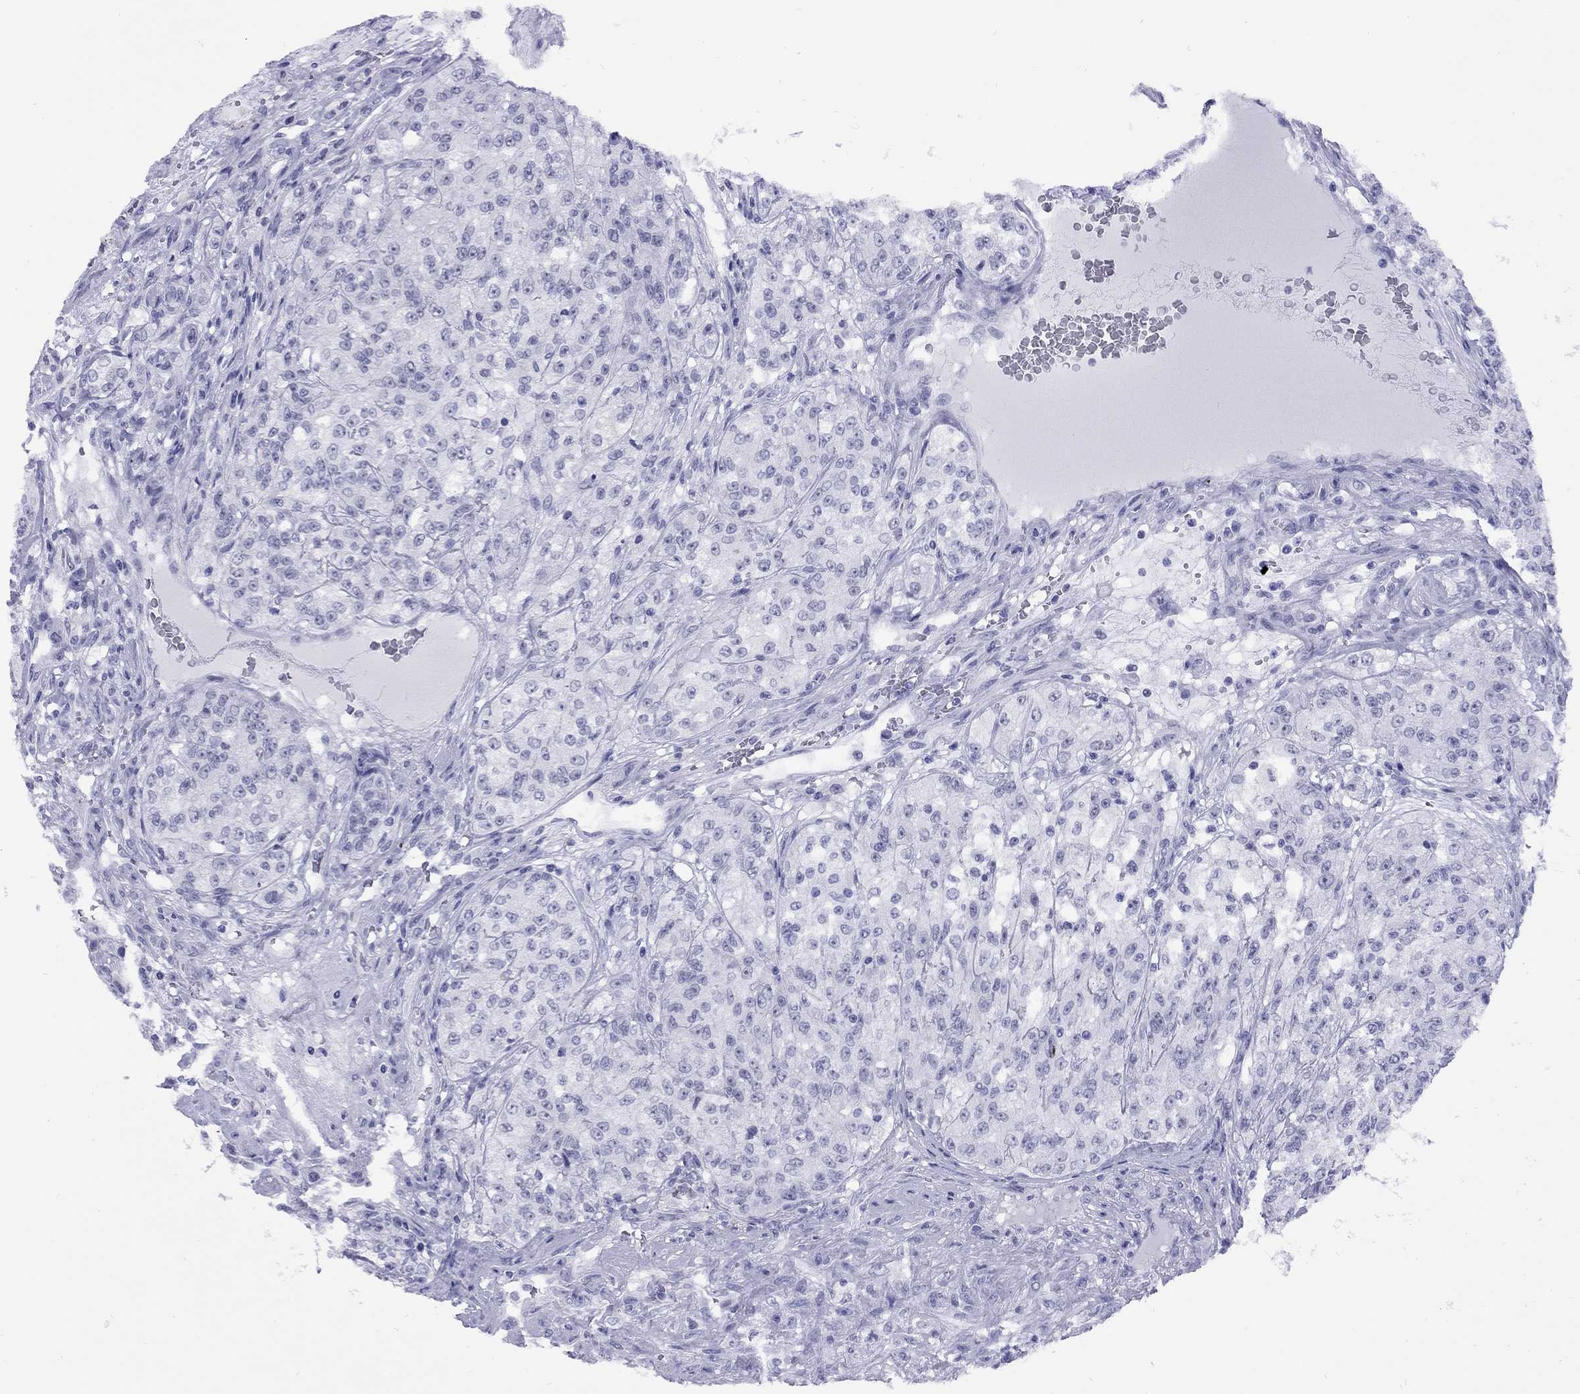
{"staining": {"intensity": "negative", "quantity": "none", "location": "none"}, "tissue": "renal cancer", "cell_type": "Tumor cells", "image_type": "cancer", "snomed": [{"axis": "morphology", "description": "Adenocarcinoma, NOS"}, {"axis": "topography", "description": "Kidney"}], "caption": "DAB immunohistochemical staining of human renal cancer shows no significant expression in tumor cells.", "gene": "LYAR", "patient": {"sex": "female", "age": 63}}